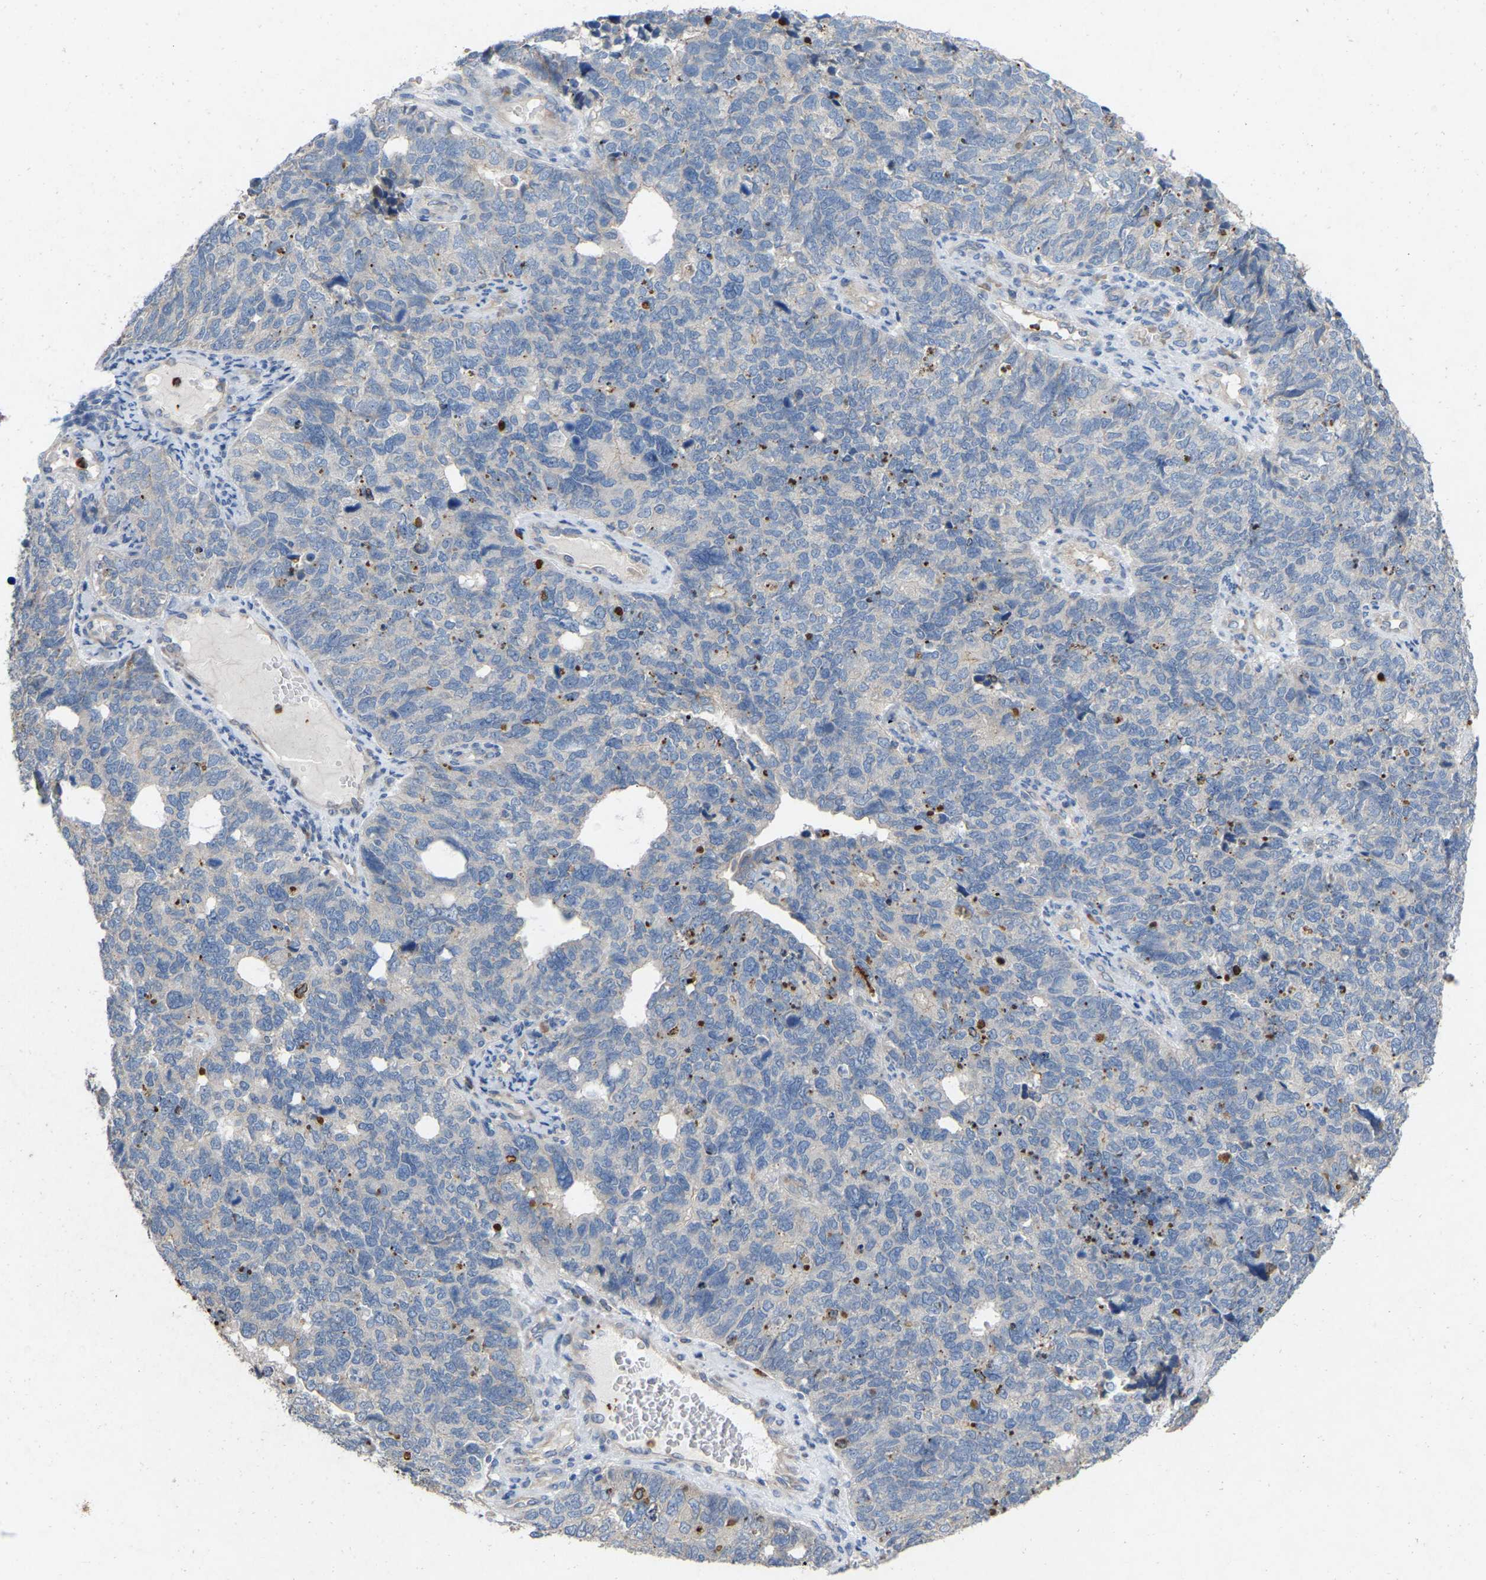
{"staining": {"intensity": "negative", "quantity": "none", "location": "none"}, "tissue": "cervical cancer", "cell_type": "Tumor cells", "image_type": "cancer", "snomed": [{"axis": "morphology", "description": "Squamous cell carcinoma, NOS"}, {"axis": "topography", "description": "Cervix"}], "caption": "Protein analysis of cervical squamous cell carcinoma demonstrates no significant staining in tumor cells. The staining was performed using DAB to visualize the protein expression in brown, while the nuclei were stained in blue with hematoxylin (Magnification: 20x).", "gene": "RHEB", "patient": {"sex": "female", "age": 63}}